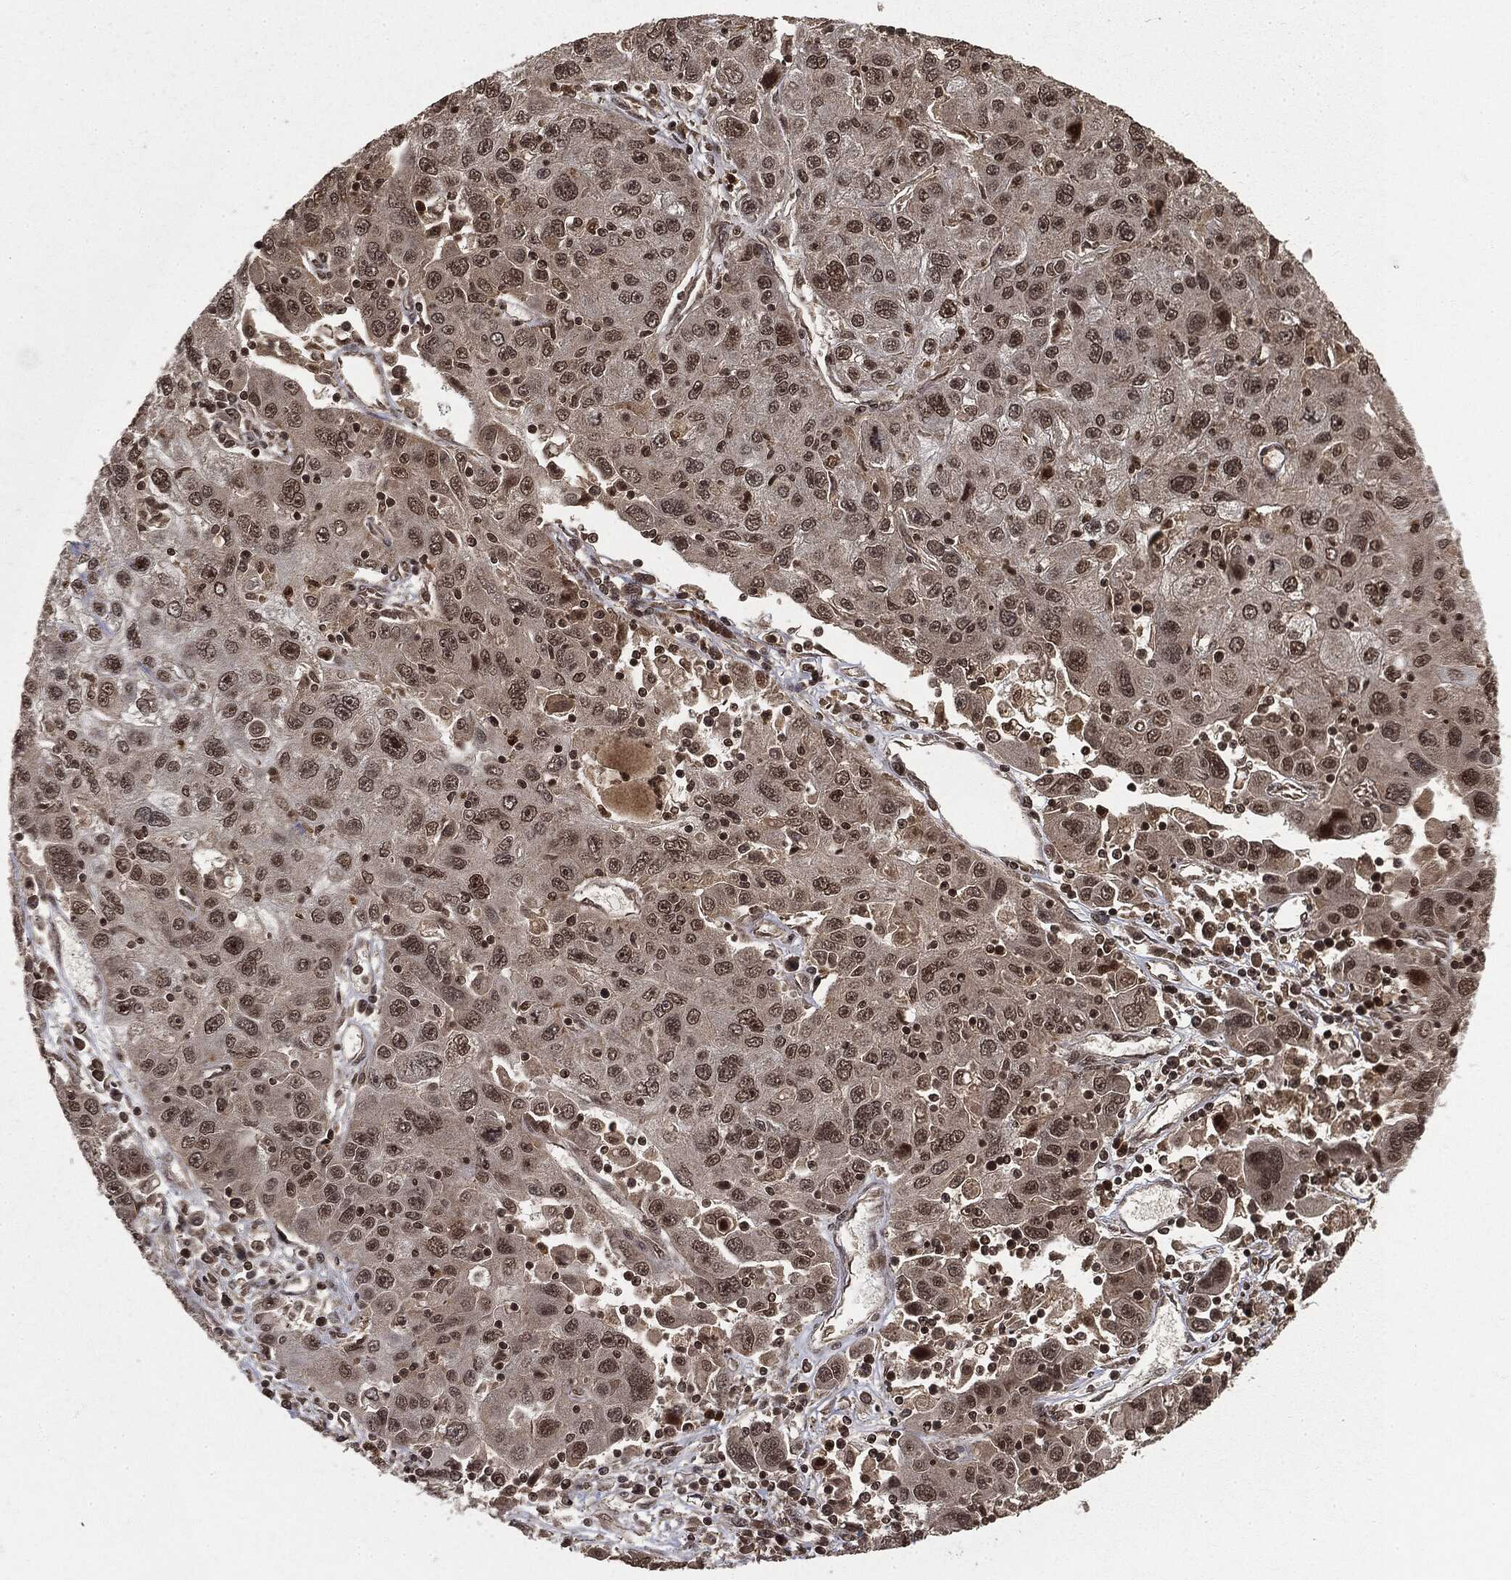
{"staining": {"intensity": "weak", "quantity": "<25%", "location": "nuclear"}, "tissue": "stomach cancer", "cell_type": "Tumor cells", "image_type": "cancer", "snomed": [{"axis": "morphology", "description": "Adenocarcinoma, NOS"}, {"axis": "topography", "description": "Stomach"}], "caption": "DAB (3,3'-diaminobenzidine) immunohistochemical staining of adenocarcinoma (stomach) shows no significant expression in tumor cells.", "gene": "CTDP1", "patient": {"sex": "male", "age": 56}}